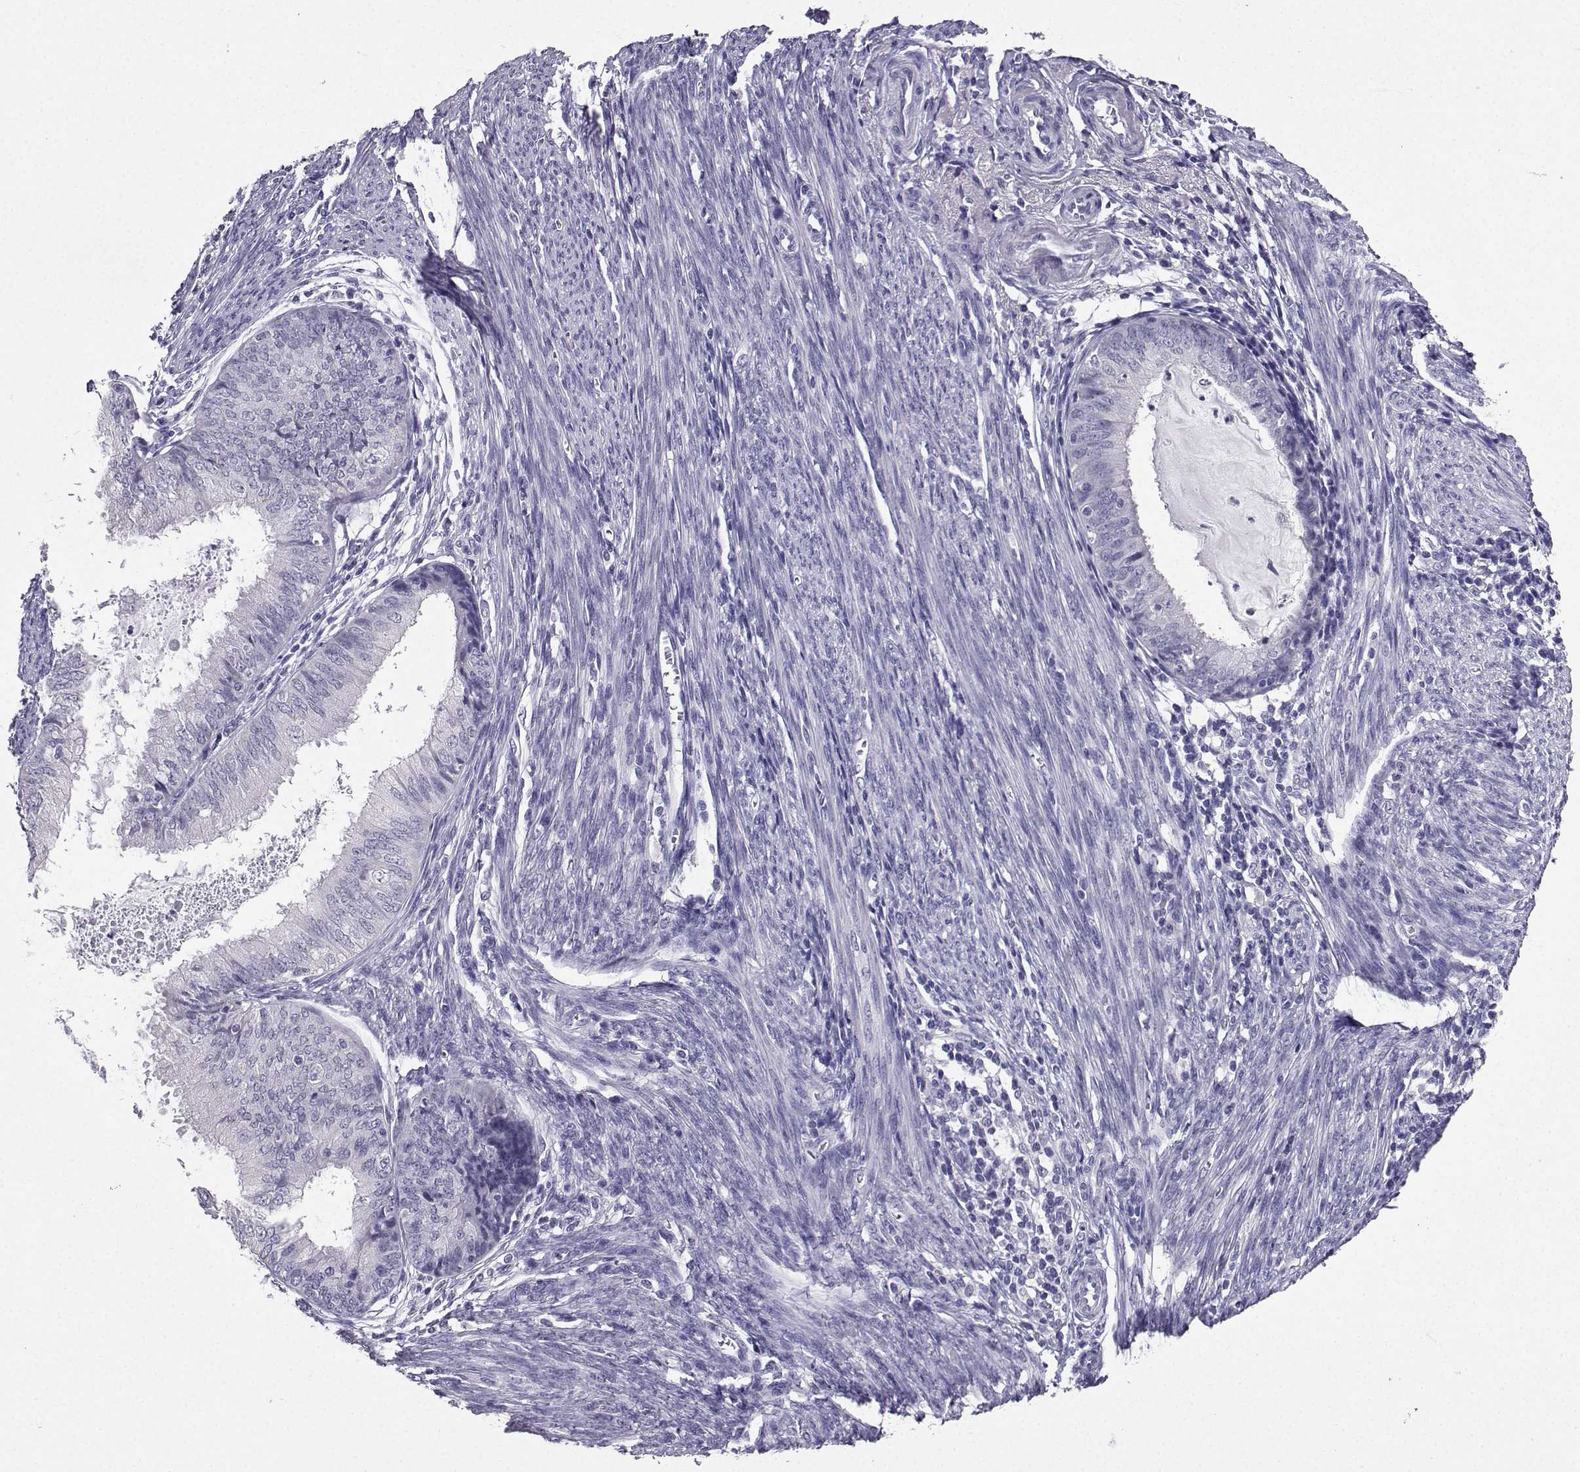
{"staining": {"intensity": "negative", "quantity": "none", "location": "none"}, "tissue": "endometrial cancer", "cell_type": "Tumor cells", "image_type": "cancer", "snomed": [{"axis": "morphology", "description": "Adenocarcinoma, NOS"}, {"axis": "topography", "description": "Endometrium"}], "caption": "High magnification brightfield microscopy of endometrial cancer stained with DAB (brown) and counterstained with hematoxylin (blue): tumor cells show no significant positivity. Brightfield microscopy of immunohistochemistry (IHC) stained with DAB (brown) and hematoxylin (blue), captured at high magnification.", "gene": "SPAG11B", "patient": {"sex": "female", "age": 57}}